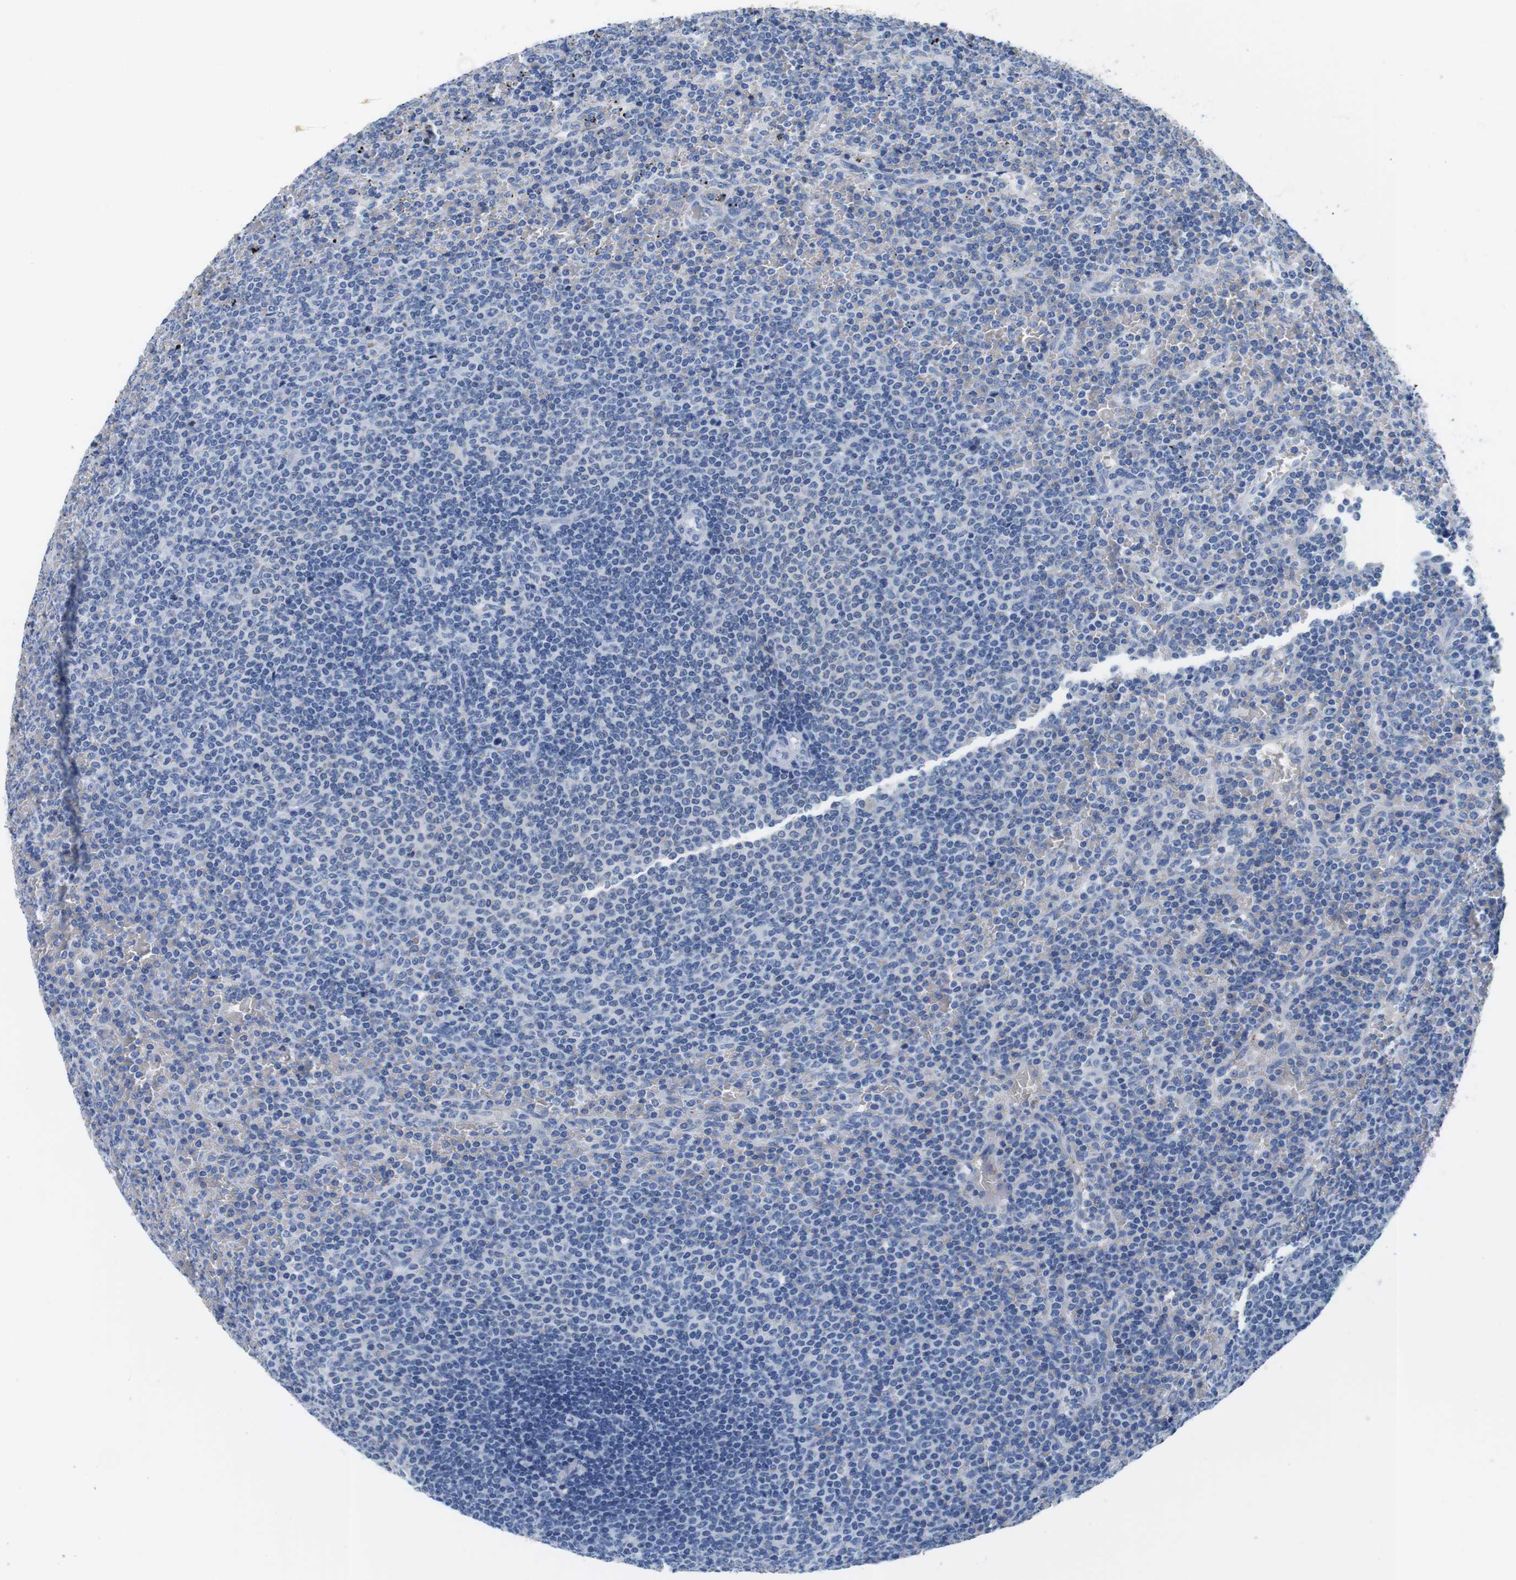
{"staining": {"intensity": "negative", "quantity": "none", "location": "none"}, "tissue": "lymphoma", "cell_type": "Tumor cells", "image_type": "cancer", "snomed": [{"axis": "morphology", "description": "Malignant lymphoma, non-Hodgkin's type, Low grade"}, {"axis": "topography", "description": "Spleen"}], "caption": "High power microscopy photomicrograph of an immunohistochemistry photomicrograph of lymphoma, revealing no significant staining in tumor cells.", "gene": "IGKC", "patient": {"sex": "female", "age": 77}}